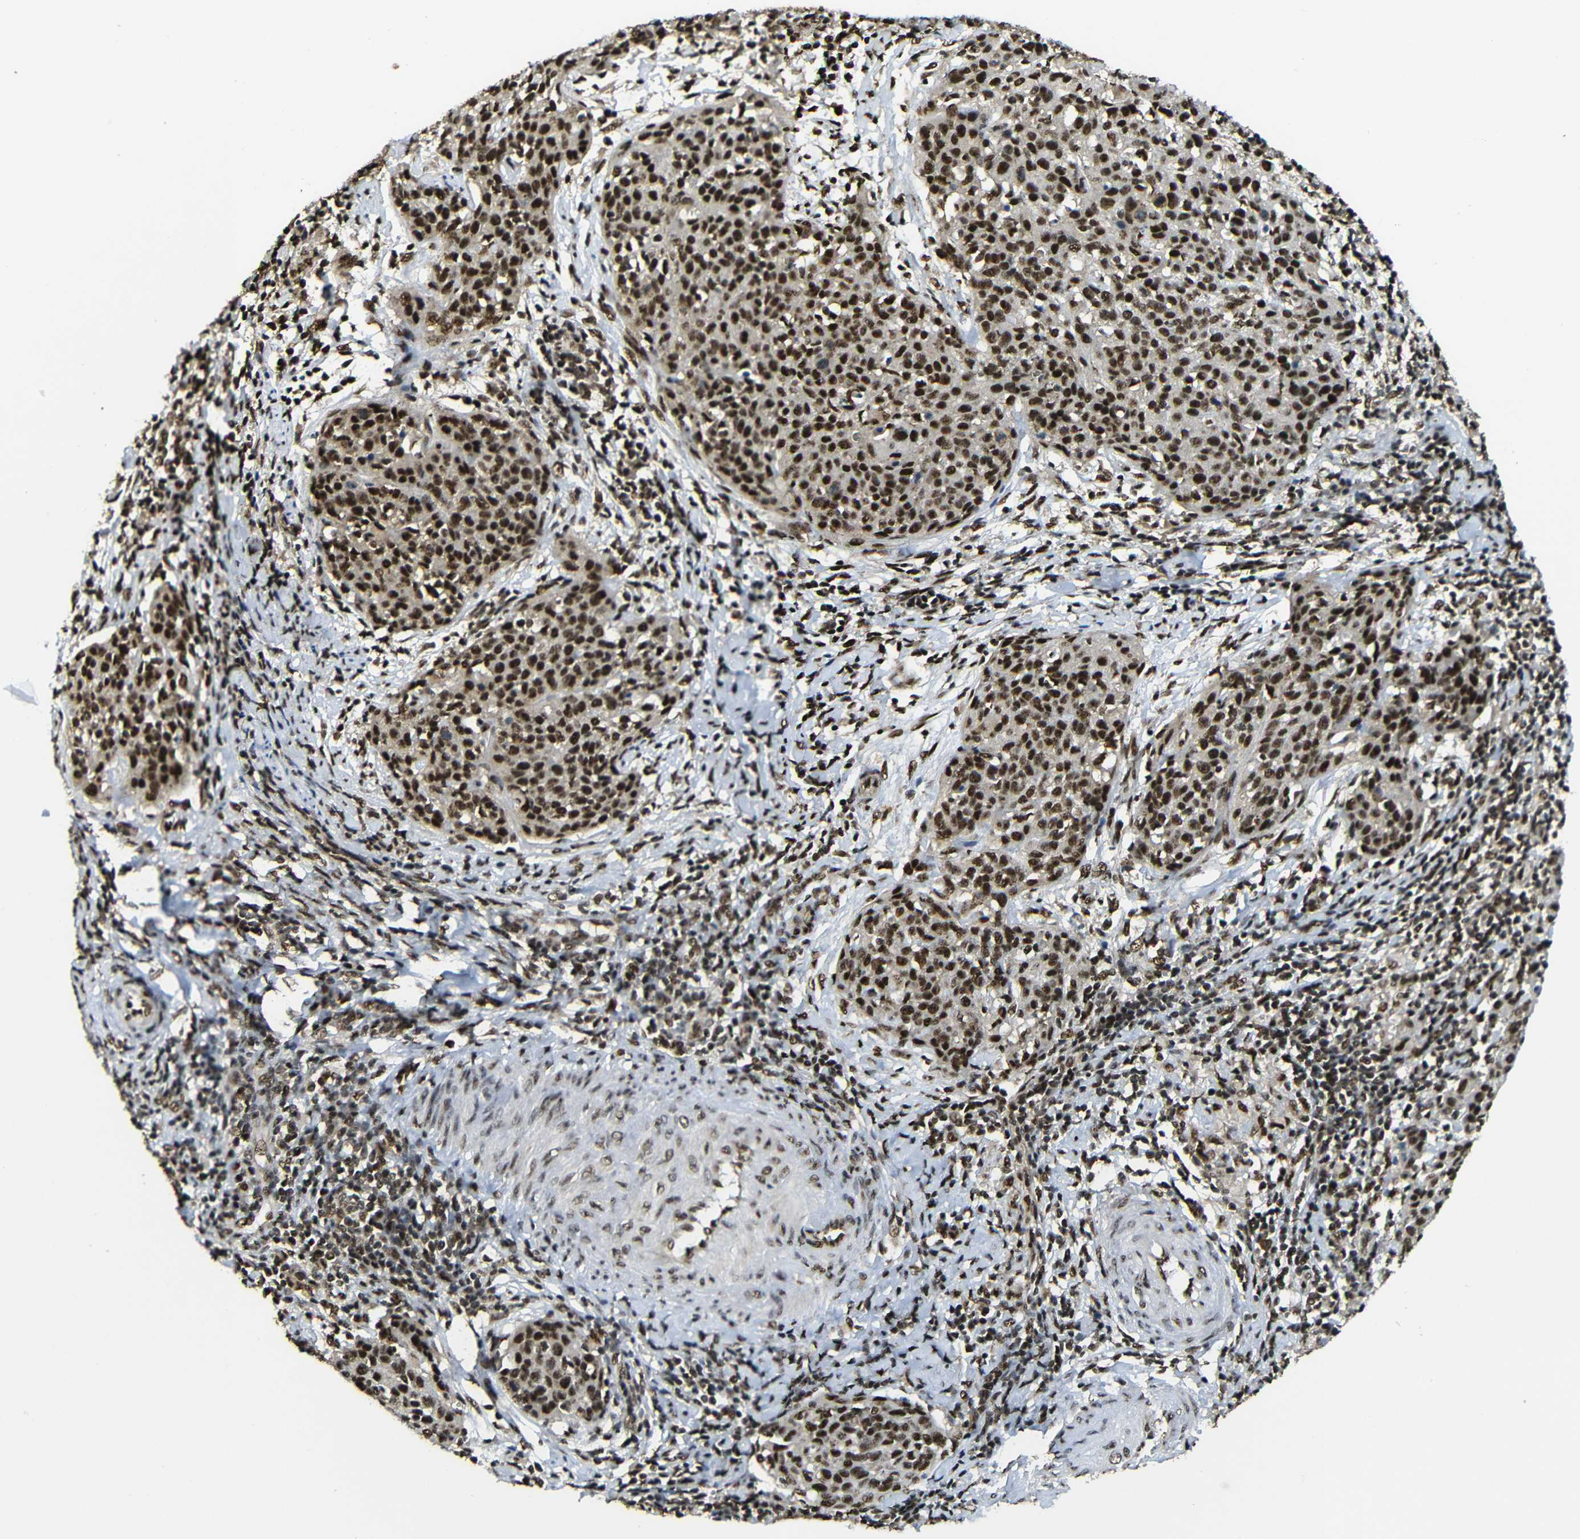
{"staining": {"intensity": "strong", "quantity": ">75%", "location": "cytoplasmic/membranous,nuclear"}, "tissue": "cervical cancer", "cell_type": "Tumor cells", "image_type": "cancer", "snomed": [{"axis": "morphology", "description": "Squamous cell carcinoma, NOS"}, {"axis": "topography", "description": "Cervix"}], "caption": "Immunohistochemical staining of human squamous cell carcinoma (cervical) exhibits strong cytoplasmic/membranous and nuclear protein staining in about >75% of tumor cells.", "gene": "TCF7L2", "patient": {"sex": "female", "age": 38}}